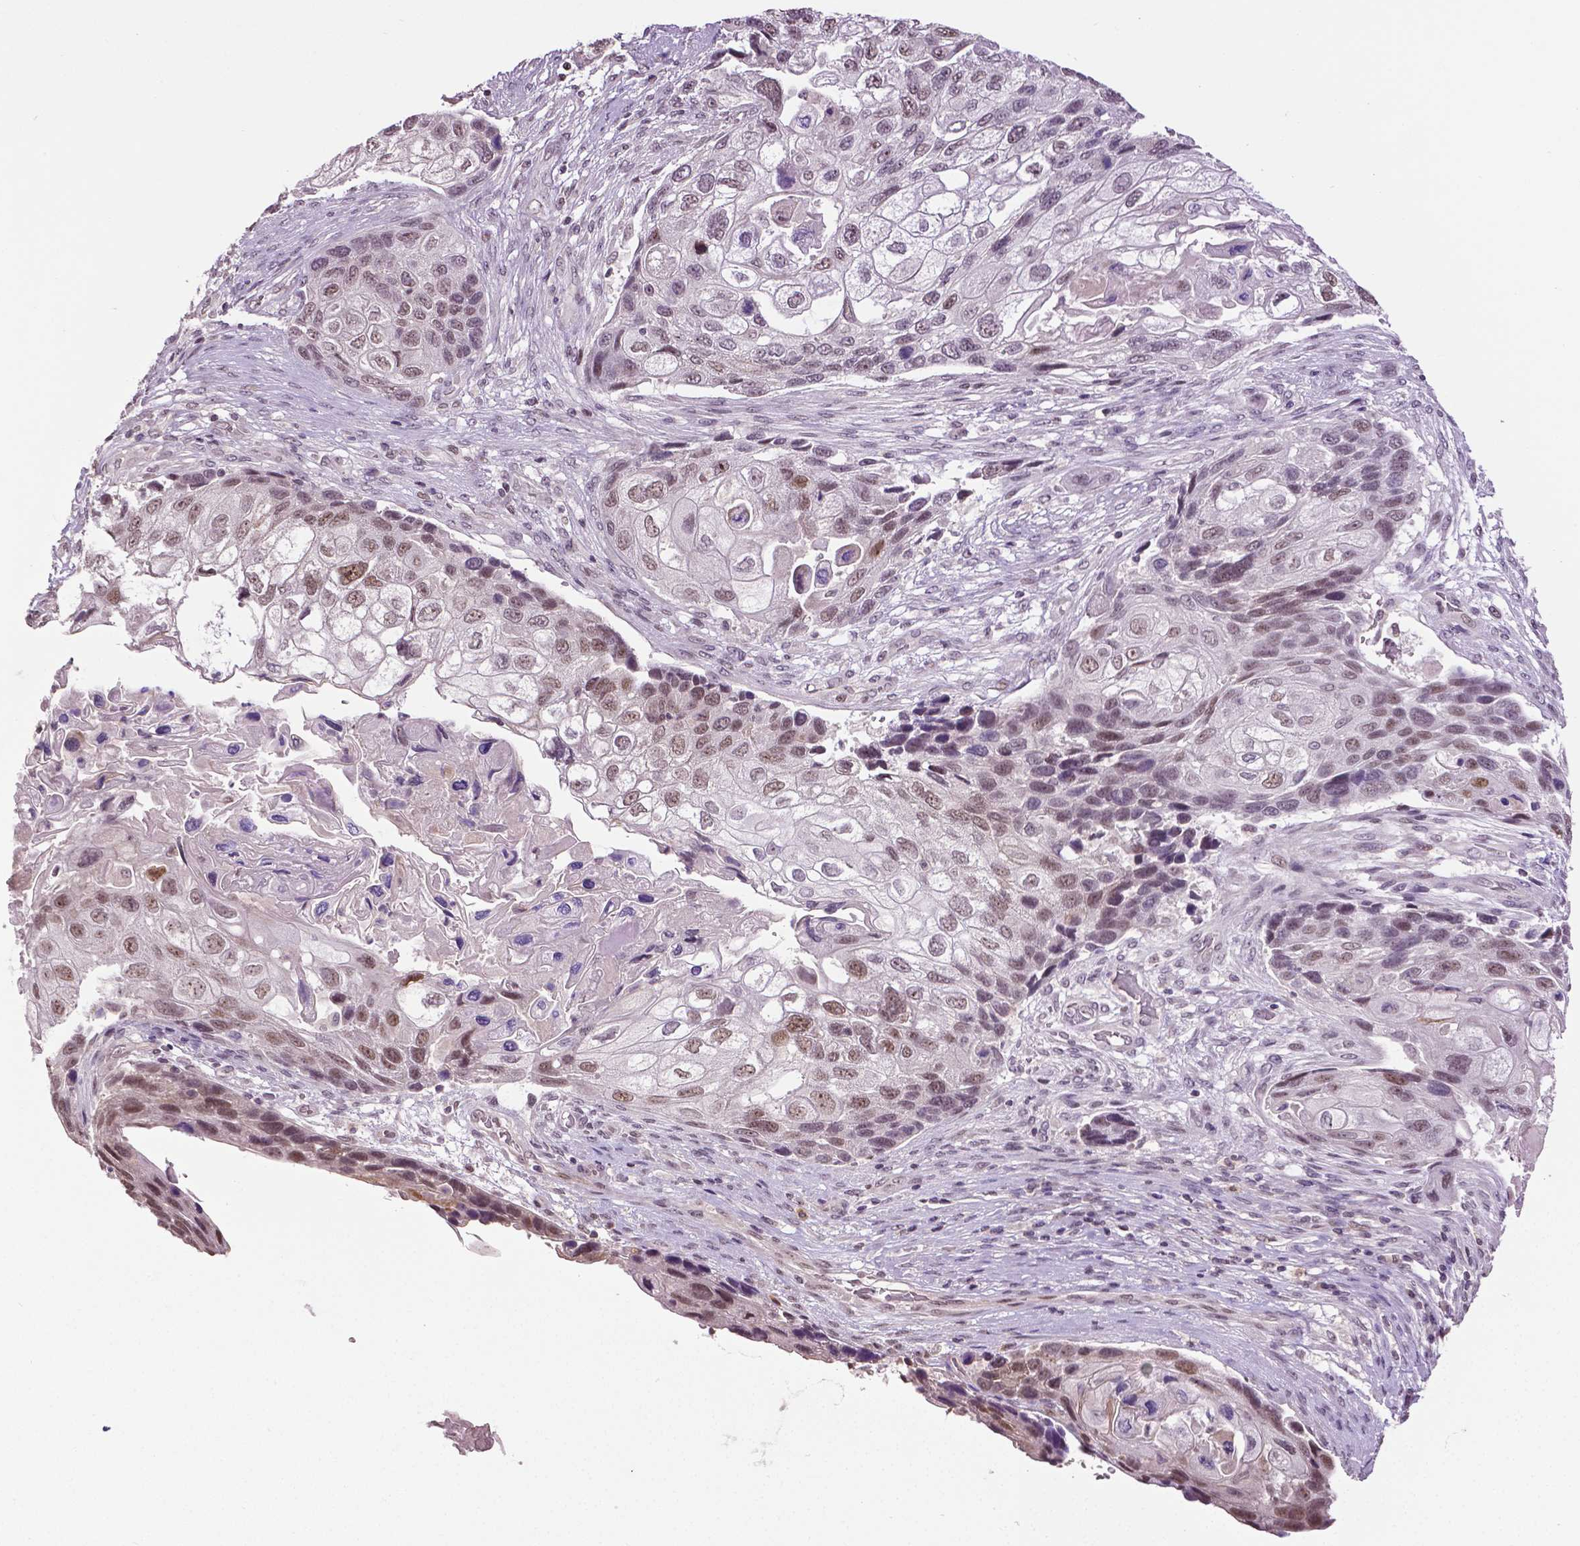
{"staining": {"intensity": "moderate", "quantity": "25%-75%", "location": "nuclear"}, "tissue": "lung cancer", "cell_type": "Tumor cells", "image_type": "cancer", "snomed": [{"axis": "morphology", "description": "Squamous cell carcinoma, NOS"}, {"axis": "topography", "description": "Lung"}], "caption": "Immunohistochemical staining of human squamous cell carcinoma (lung) demonstrates medium levels of moderate nuclear staining in about 25%-75% of tumor cells.", "gene": "DLX5", "patient": {"sex": "male", "age": 69}}